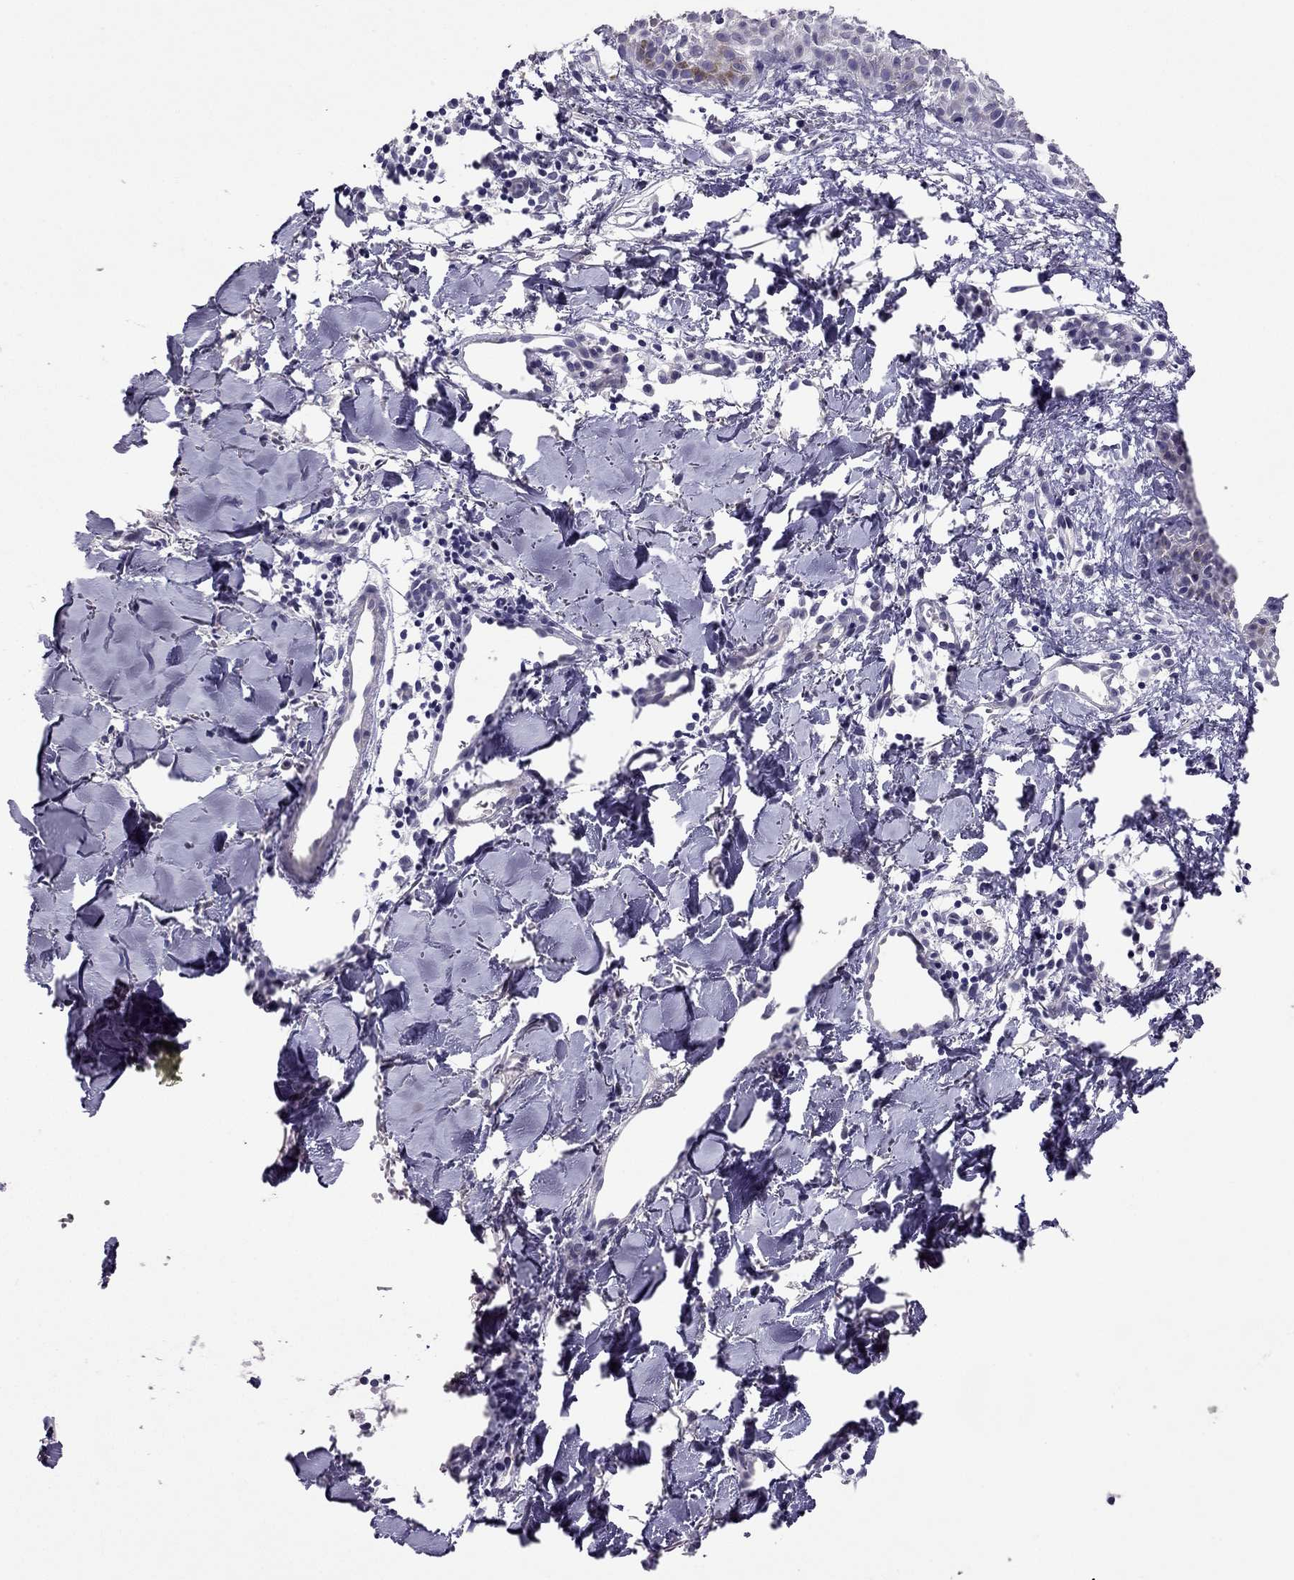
{"staining": {"intensity": "negative", "quantity": "none", "location": "none"}, "tissue": "melanoma", "cell_type": "Tumor cells", "image_type": "cancer", "snomed": [{"axis": "morphology", "description": "Malignant melanoma, NOS"}, {"axis": "topography", "description": "Skin"}], "caption": "This micrograph is of melanoma stained with immunohistochemistry (IHC) to label a protein in brown with the nuclei are counter-stained blue. There is no expression in tumor cells. (Stains: DAB IHC with hematoxylin counter stain, Microscopy: brightfield microscopy at high magnification).", "gene": "RHO", "patient": {"sex": "male", "age": 51}}